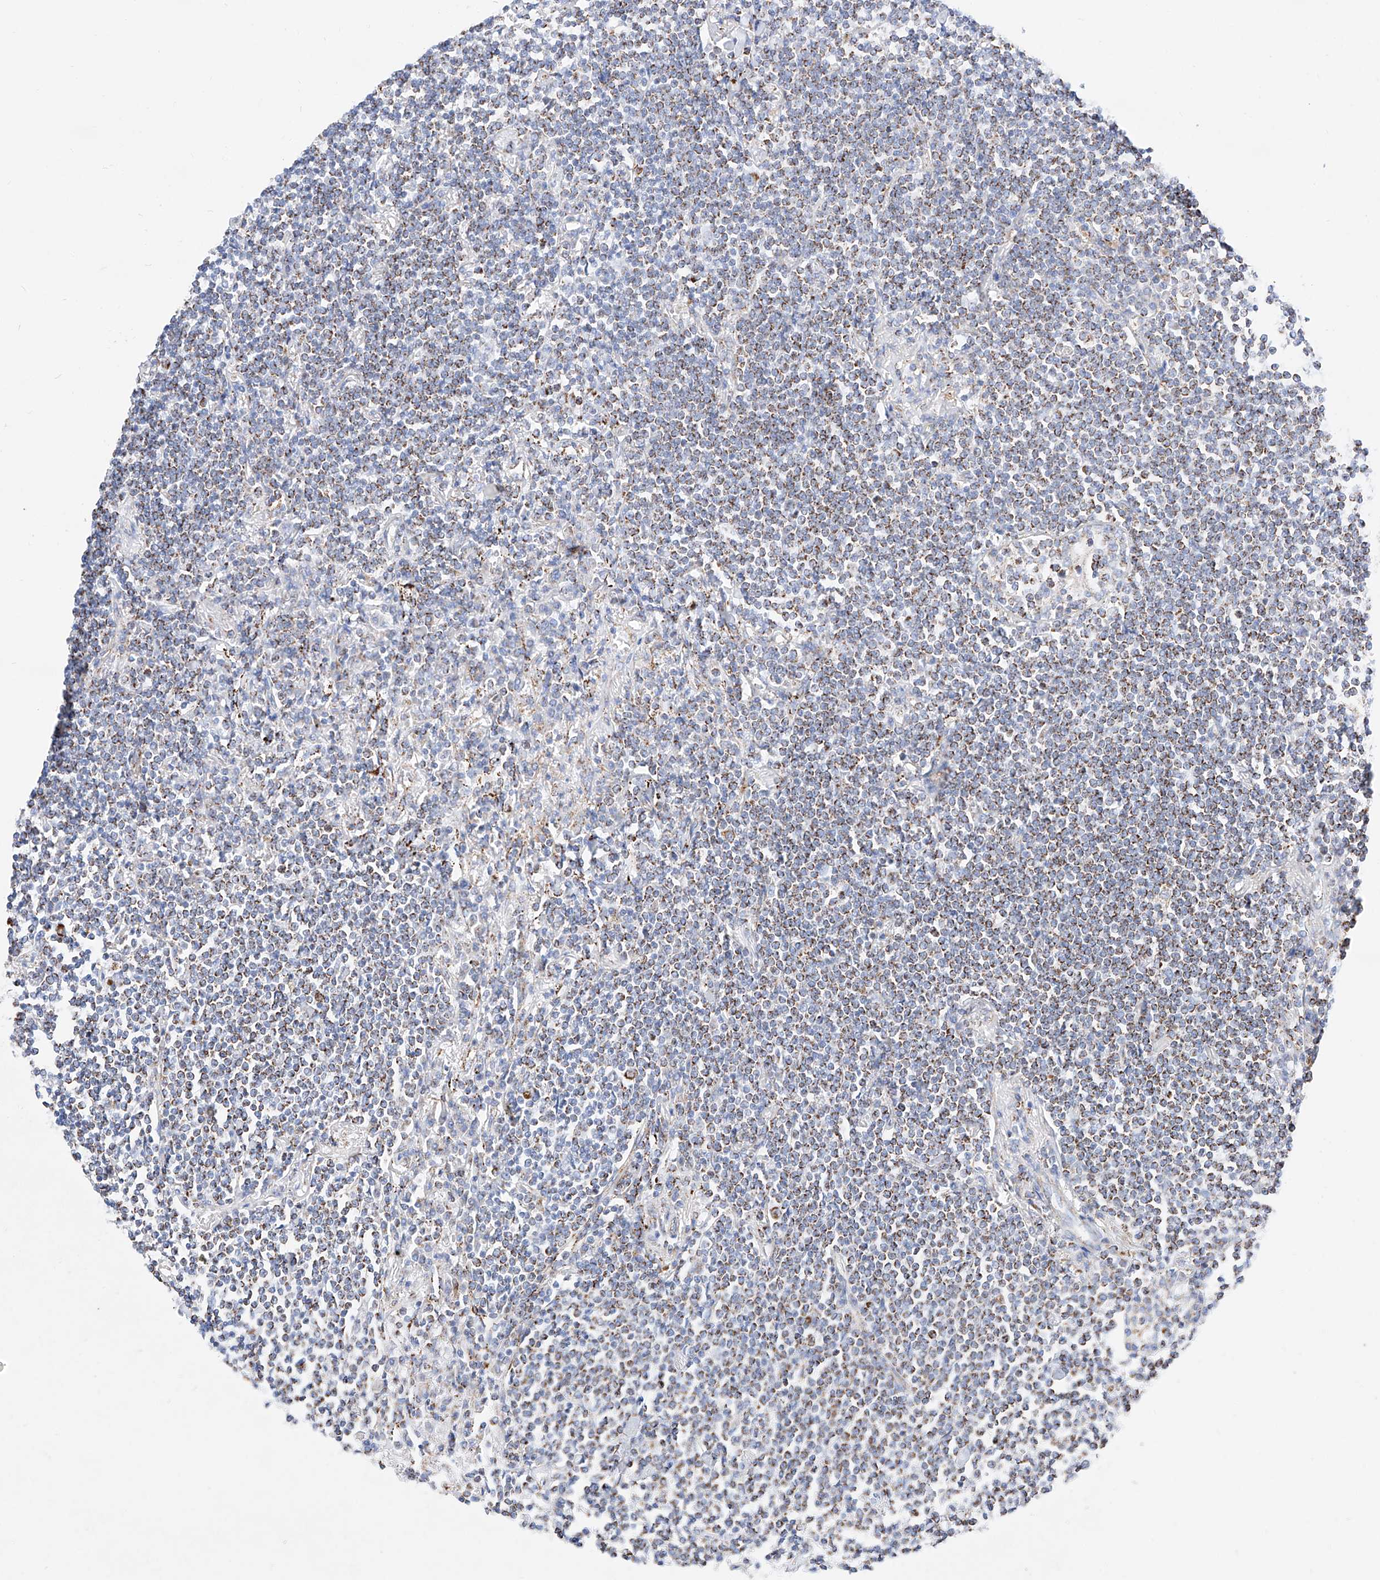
{"staining": {"intensity": "moderate", "quantity": "25%-75%", "location": "cytoplasmic/membranous"}, "tissue": "lymphoma", "cell_type": "Tumor cells", "image_type": "cancer", "snomed": [{"axis": "morphology", "description": "Malignant lymphoma, non-Hodgkin's type, Low grade"}, {"axis": "topography", "description": "Lung"}], "caption": "Malignant lymphoma, non-Hodgkin's type (low-grade) stained with immunohistochemistry shows moderate cytoplasmic/membranous expression in about 25%-75% of tumor cells. The staining was performed using DAB (3,3'-diaminobenzidine) to visualize the protein expression in brown, while the nuclei were stained in blue with hematoxylin (Magnification: 20x).", "gene": "C6orf62", "patient": {"sex": "female", "age": 71}}